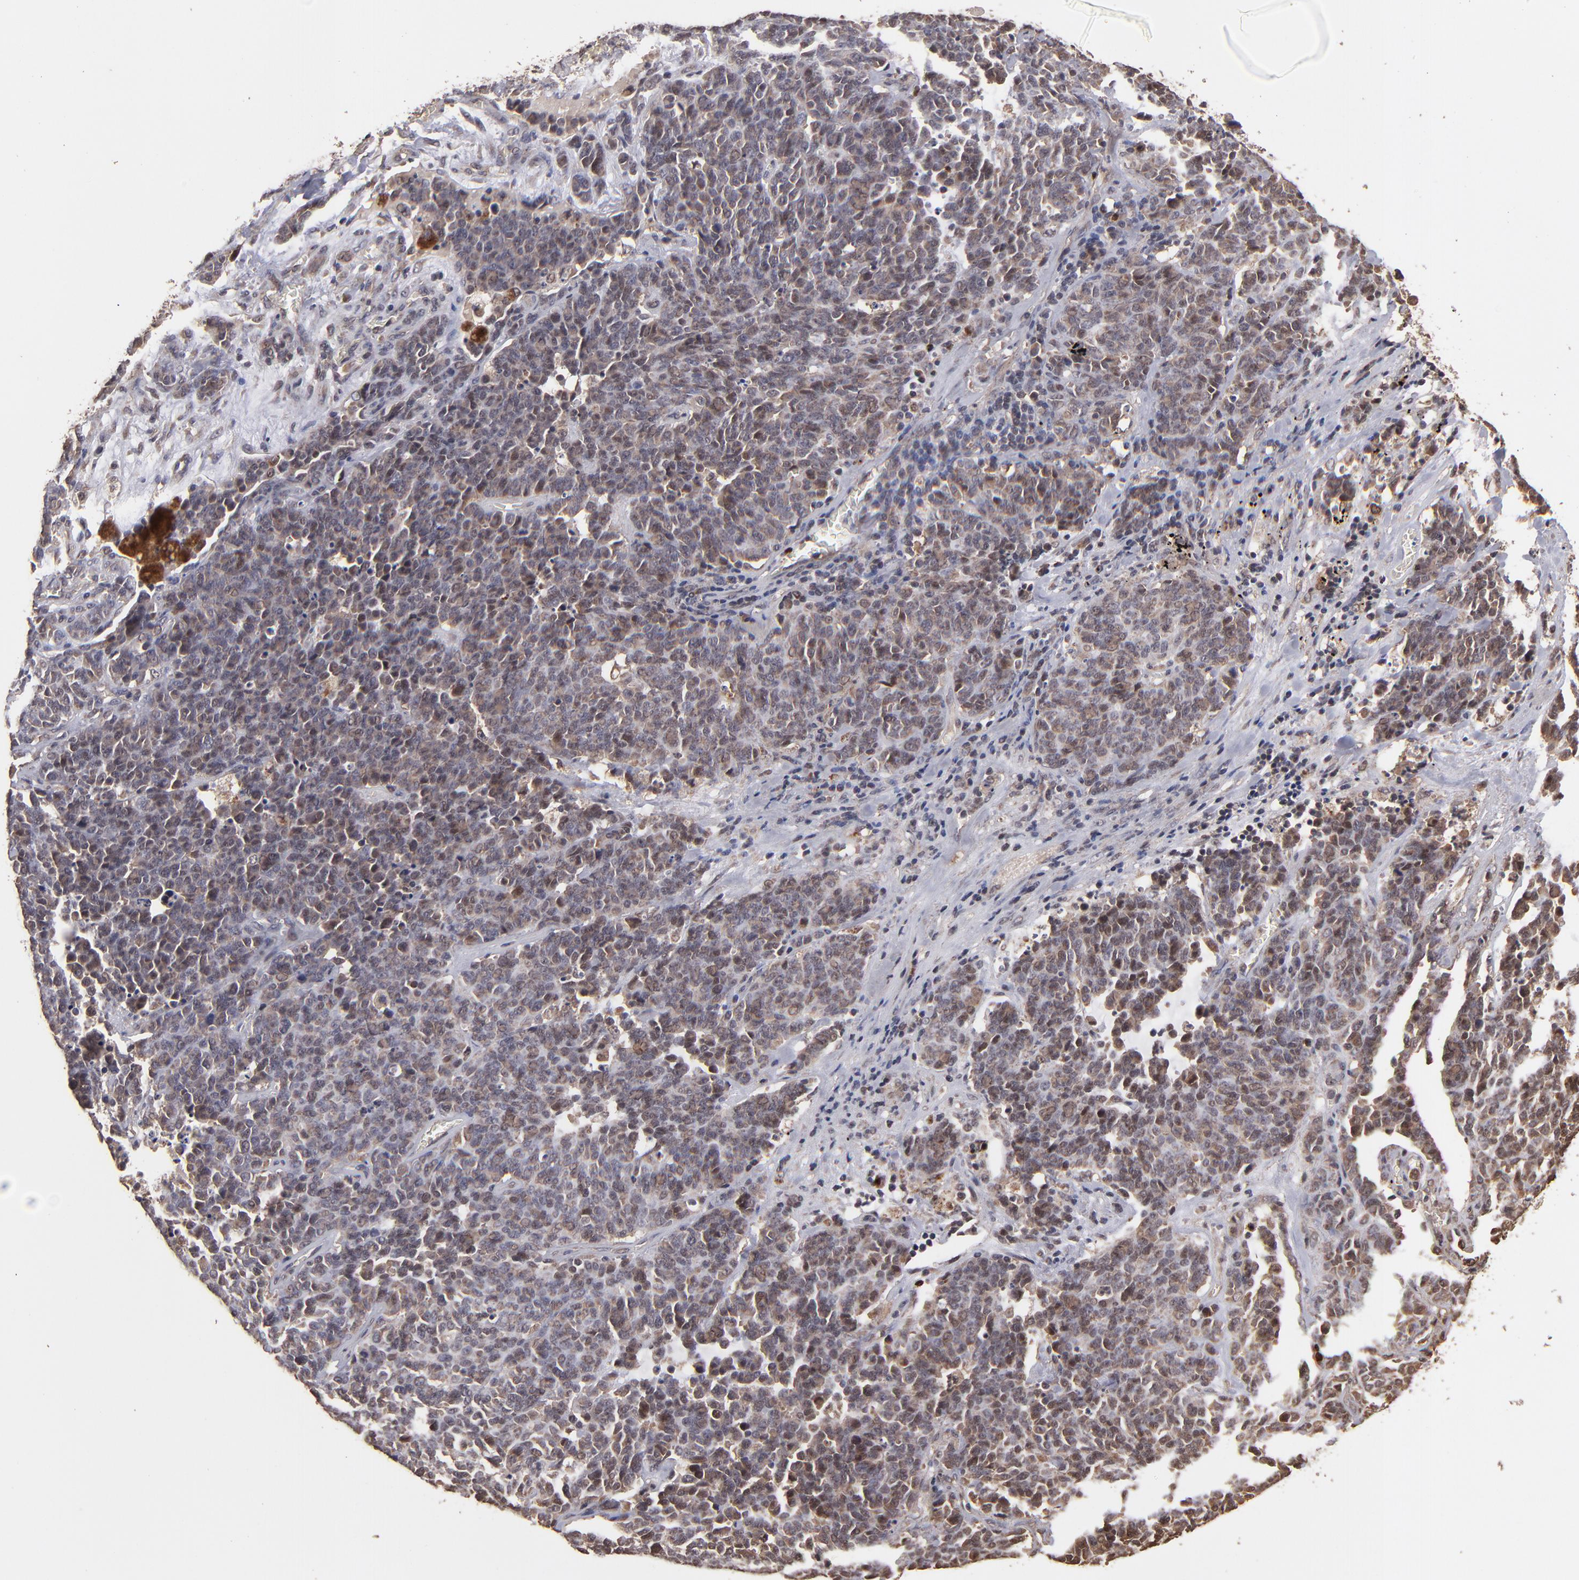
{"staining": {"intensity": "weak", "quantity": ">75%", "location": "cytoplasmic/membranous"}, "tissue": "lung cancer", "cell_type": "Tumor cells", "image_type": "cancer", "snomed": [{"axis": "morphology", "description": "Neoplasm, malignant, NOS"}, {"axis": "topography", "description": "Lung"}], "caption": "IHC (DAB) staining of human lung neoplasm (malignant) shows weak cytoplasmic/membranous protein staining in approximately >75% of tumor cells.", "gene": "NFE2L2", "patient": {"sex": "female", "age": 58}}